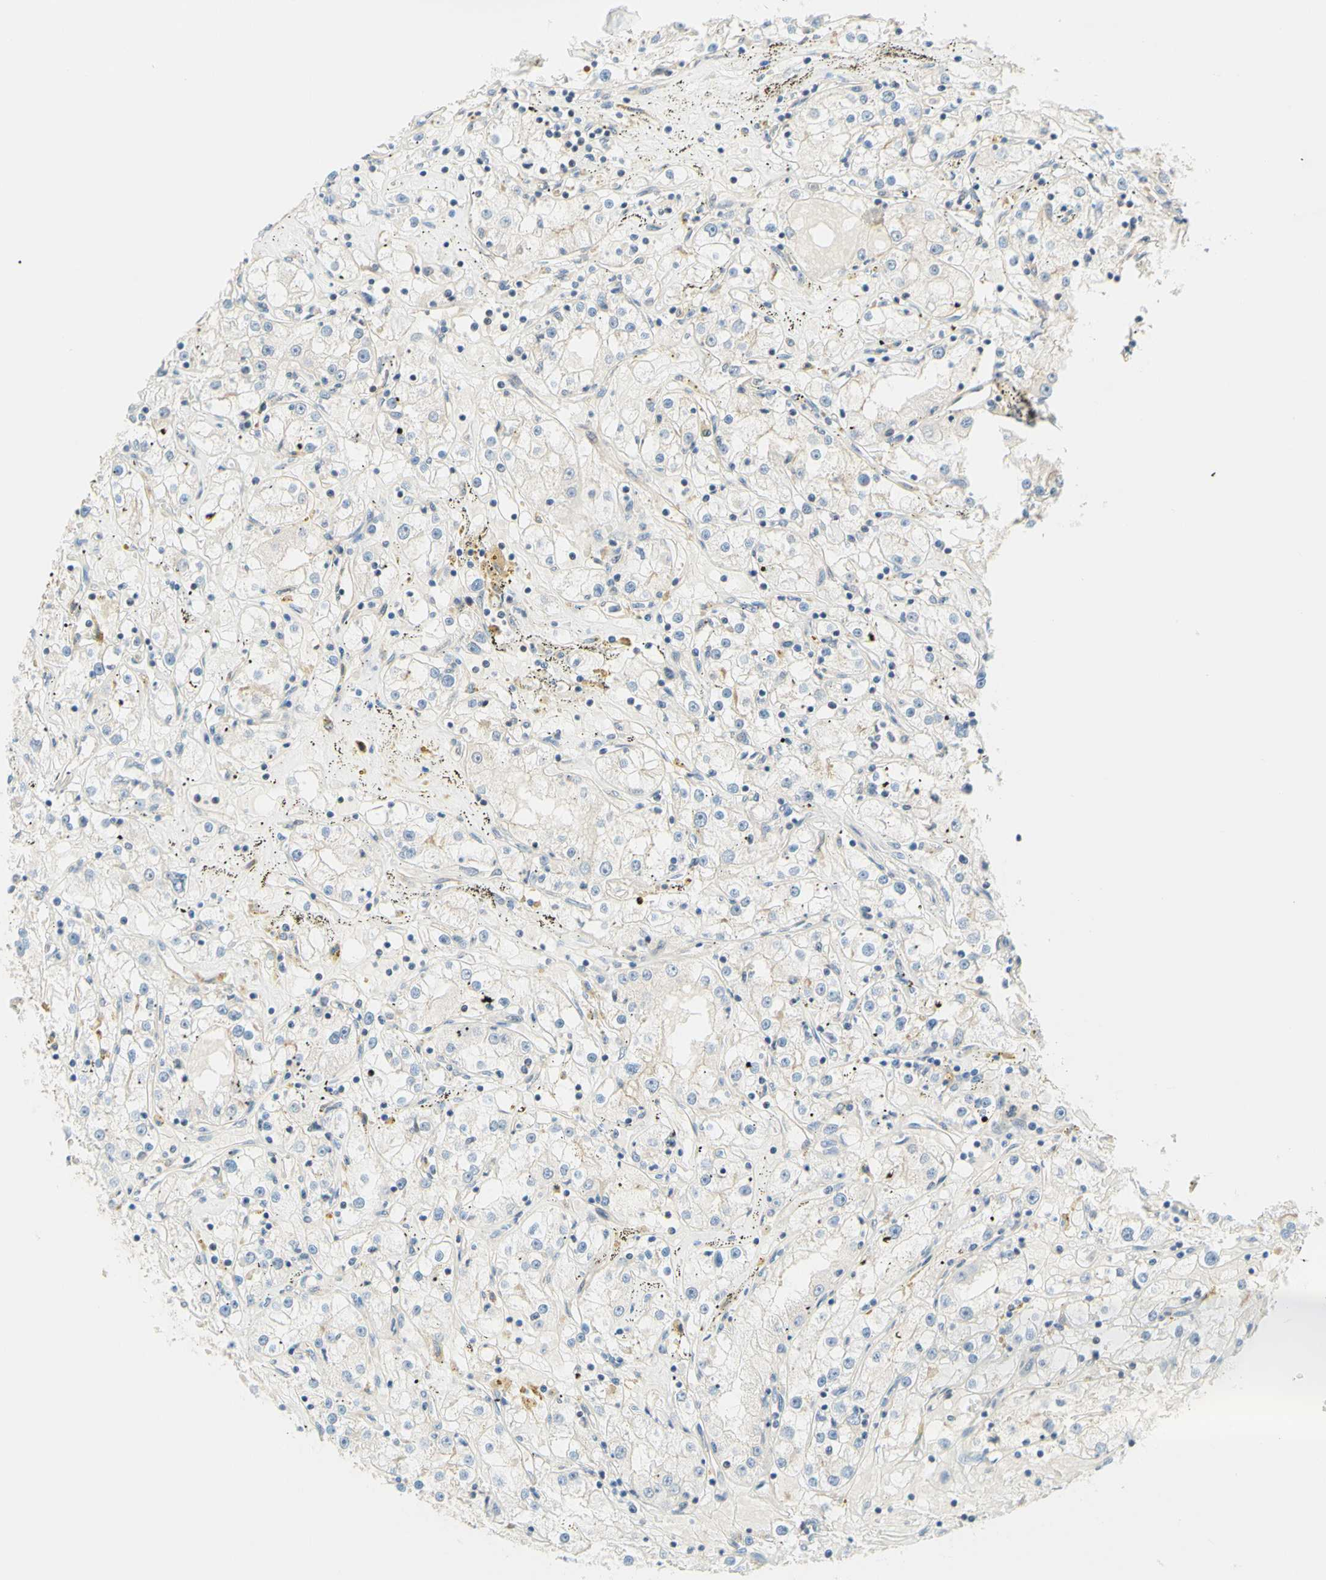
{"staining": {"intensity": "negative", "quantity": "none", "location": "none"}, "tissue": "renal cancer", "cell_type": "Tumor cells", "image_type": "cancer", "snomed": [{"axis": "morphology", "description": "Adenocarcinoma, NOS"}, {"axis": "topography", "description": "Kidney"}], "caption": "There is no significant expression in tumor cells of renal cancer (adenocarcinoma).", "gene": "C2CD2L", "patient": {"sex": "male", "age": 56}}